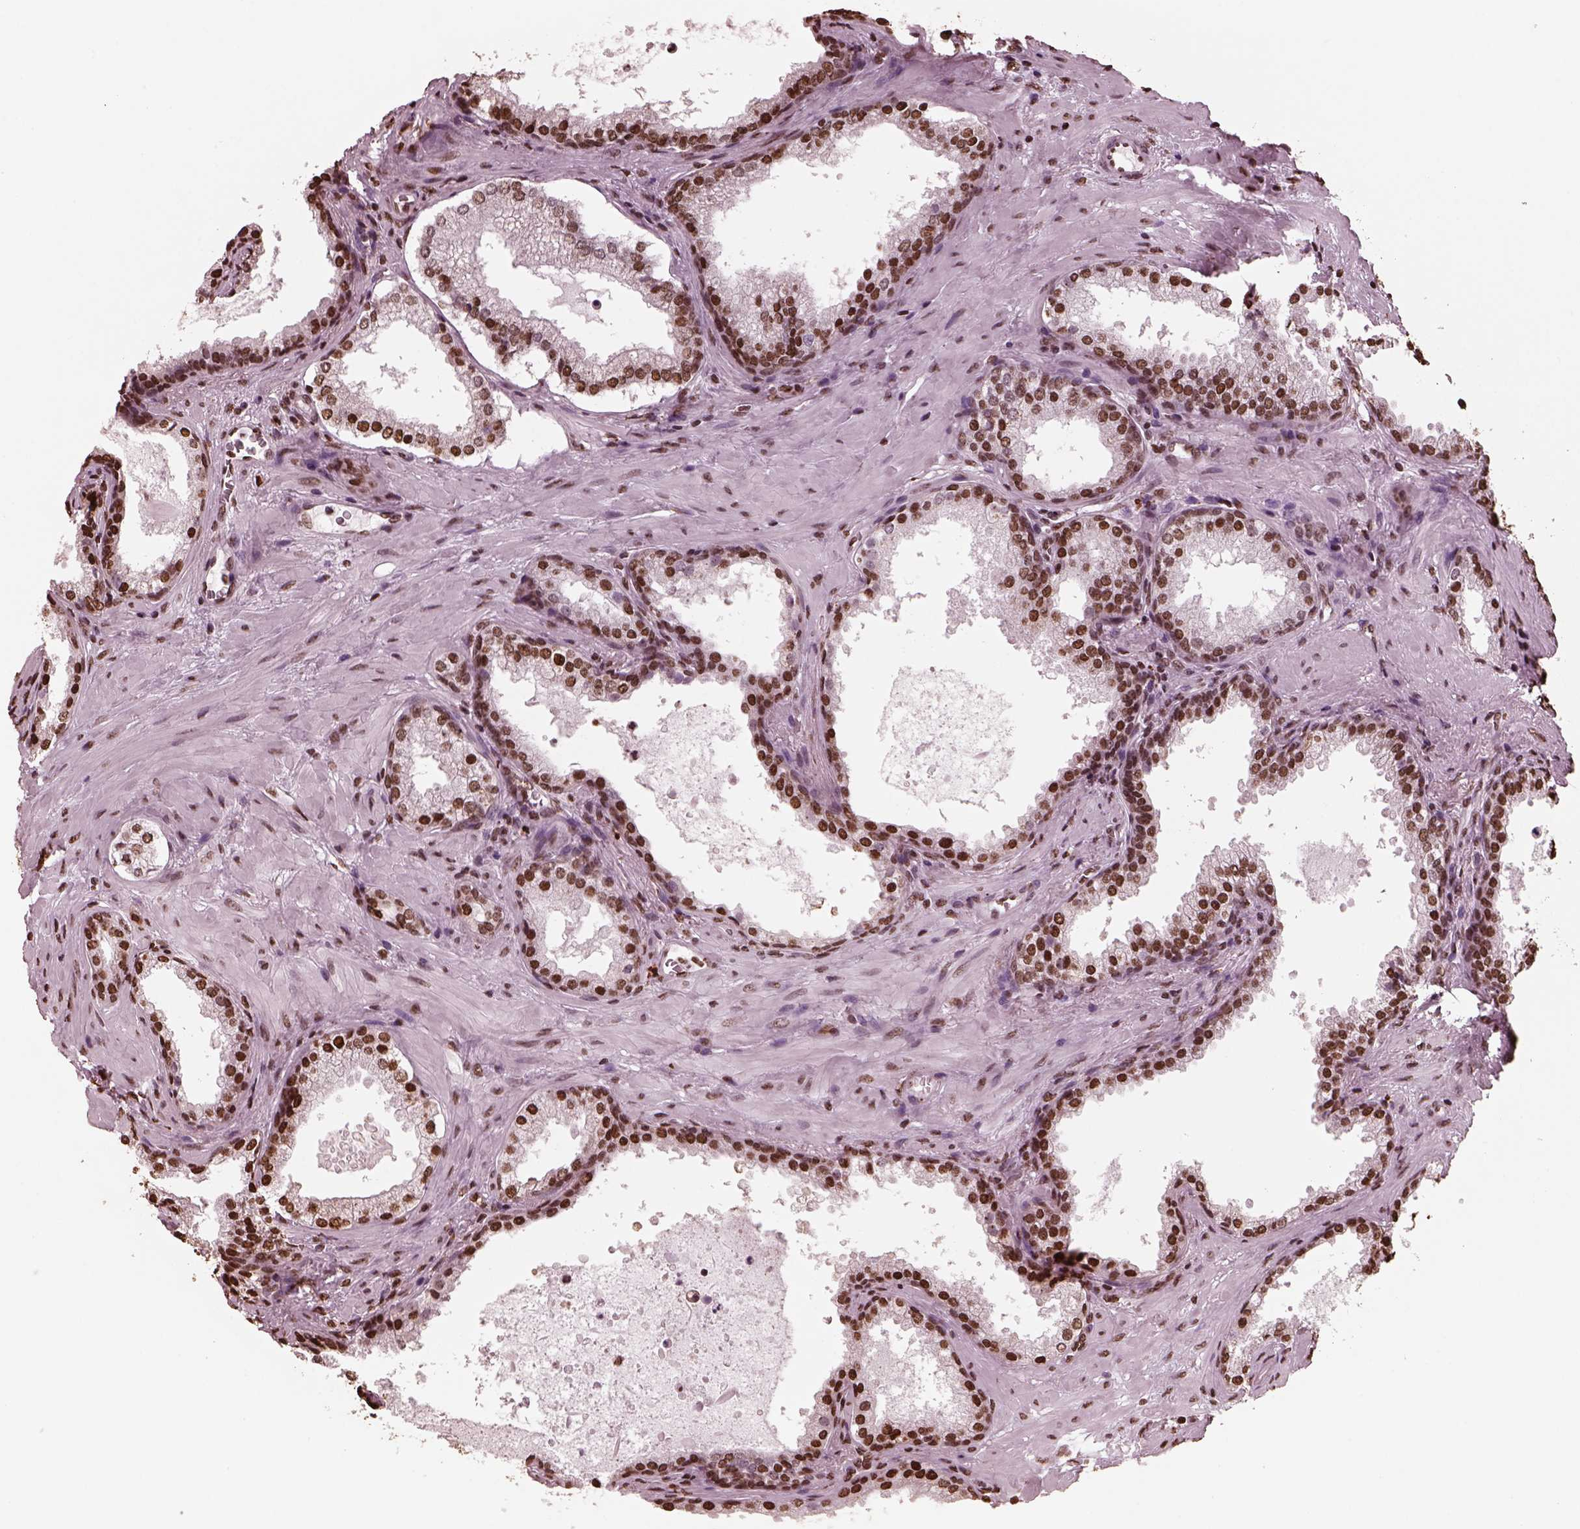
{"staining": {"intensity": "strong", "quantity": ">75%", "location": "nuclear"}, "tissue": "prostate cancer", "cell_type": "Tumor cells", "image_type": "cancer", "snomed": [{"axis": "morphology", "description": "Adenocarcinoma, Low grade"}, {"axis": "topography", "description": "Prostate"}], "caption": "Human prostate cancer (low-grade adenocarcinoma) stained with a brown dye reveals strong nuclear positive staining in approximately >75% of tumor cells.", "gene": "NSD1", "patient": {"sex": "male", "age": 56}}